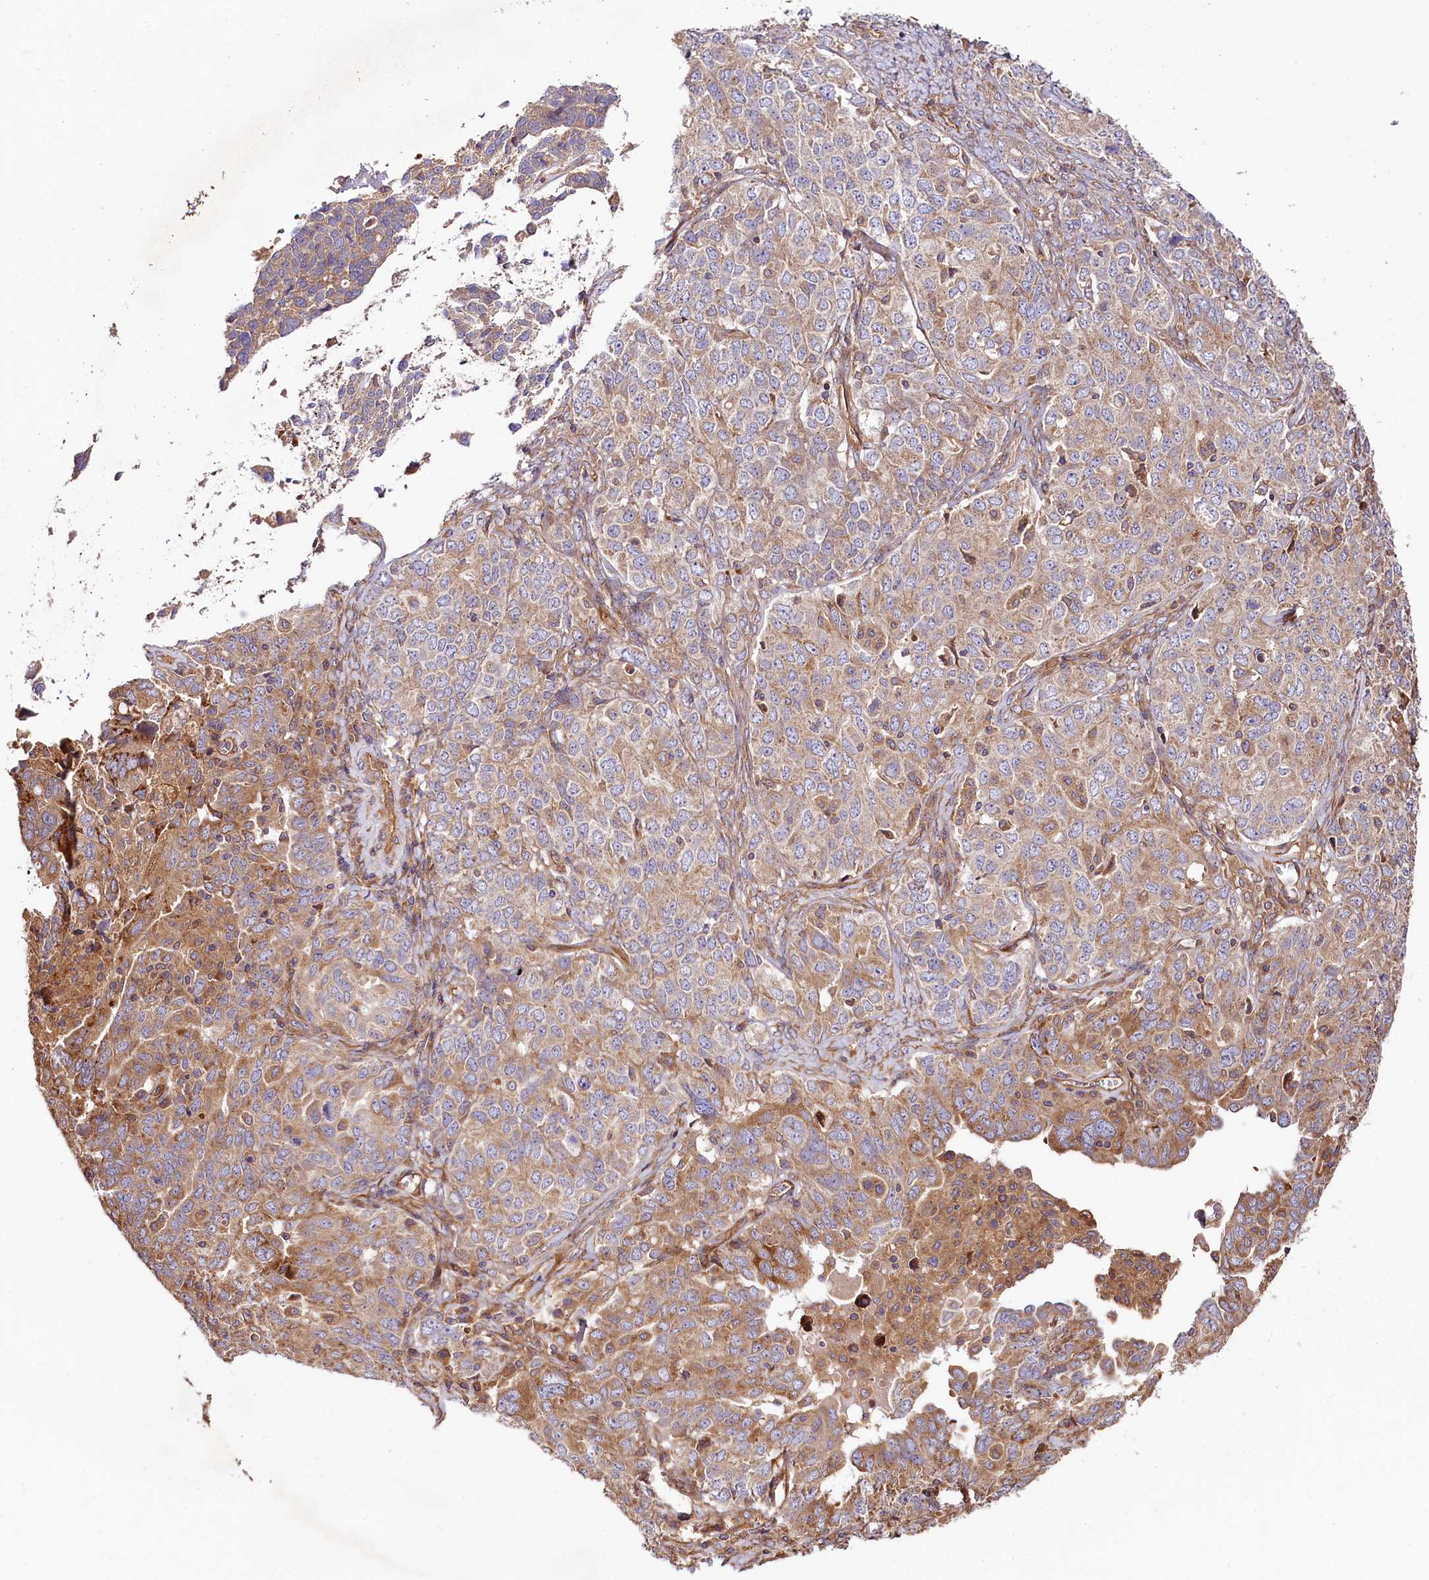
{"staining": {"intensity": "moderate", "quantity": "25%-75%", "location": "cytoplasmic/membranous"}, "tissue": "ovarian cancer", "cell_type": "Tumor cells", "image_type": "cancer", "snomed": [{"axis": "morphology", "description": "Carcinoma, endometroid"}, {"axis": "topography", "description": "Ovary"}], "caption": "This micrograph reveals ovarian cancer (endometroid carcinoma) stained with IHC to label a protein in brown. The cytoplasmic/membranous of tumor cells show moderate positivity for the protein. Nuclei are counter-stained blue.", "gene": "CEP295", "patient": {"sex": "female", "age": 62}}